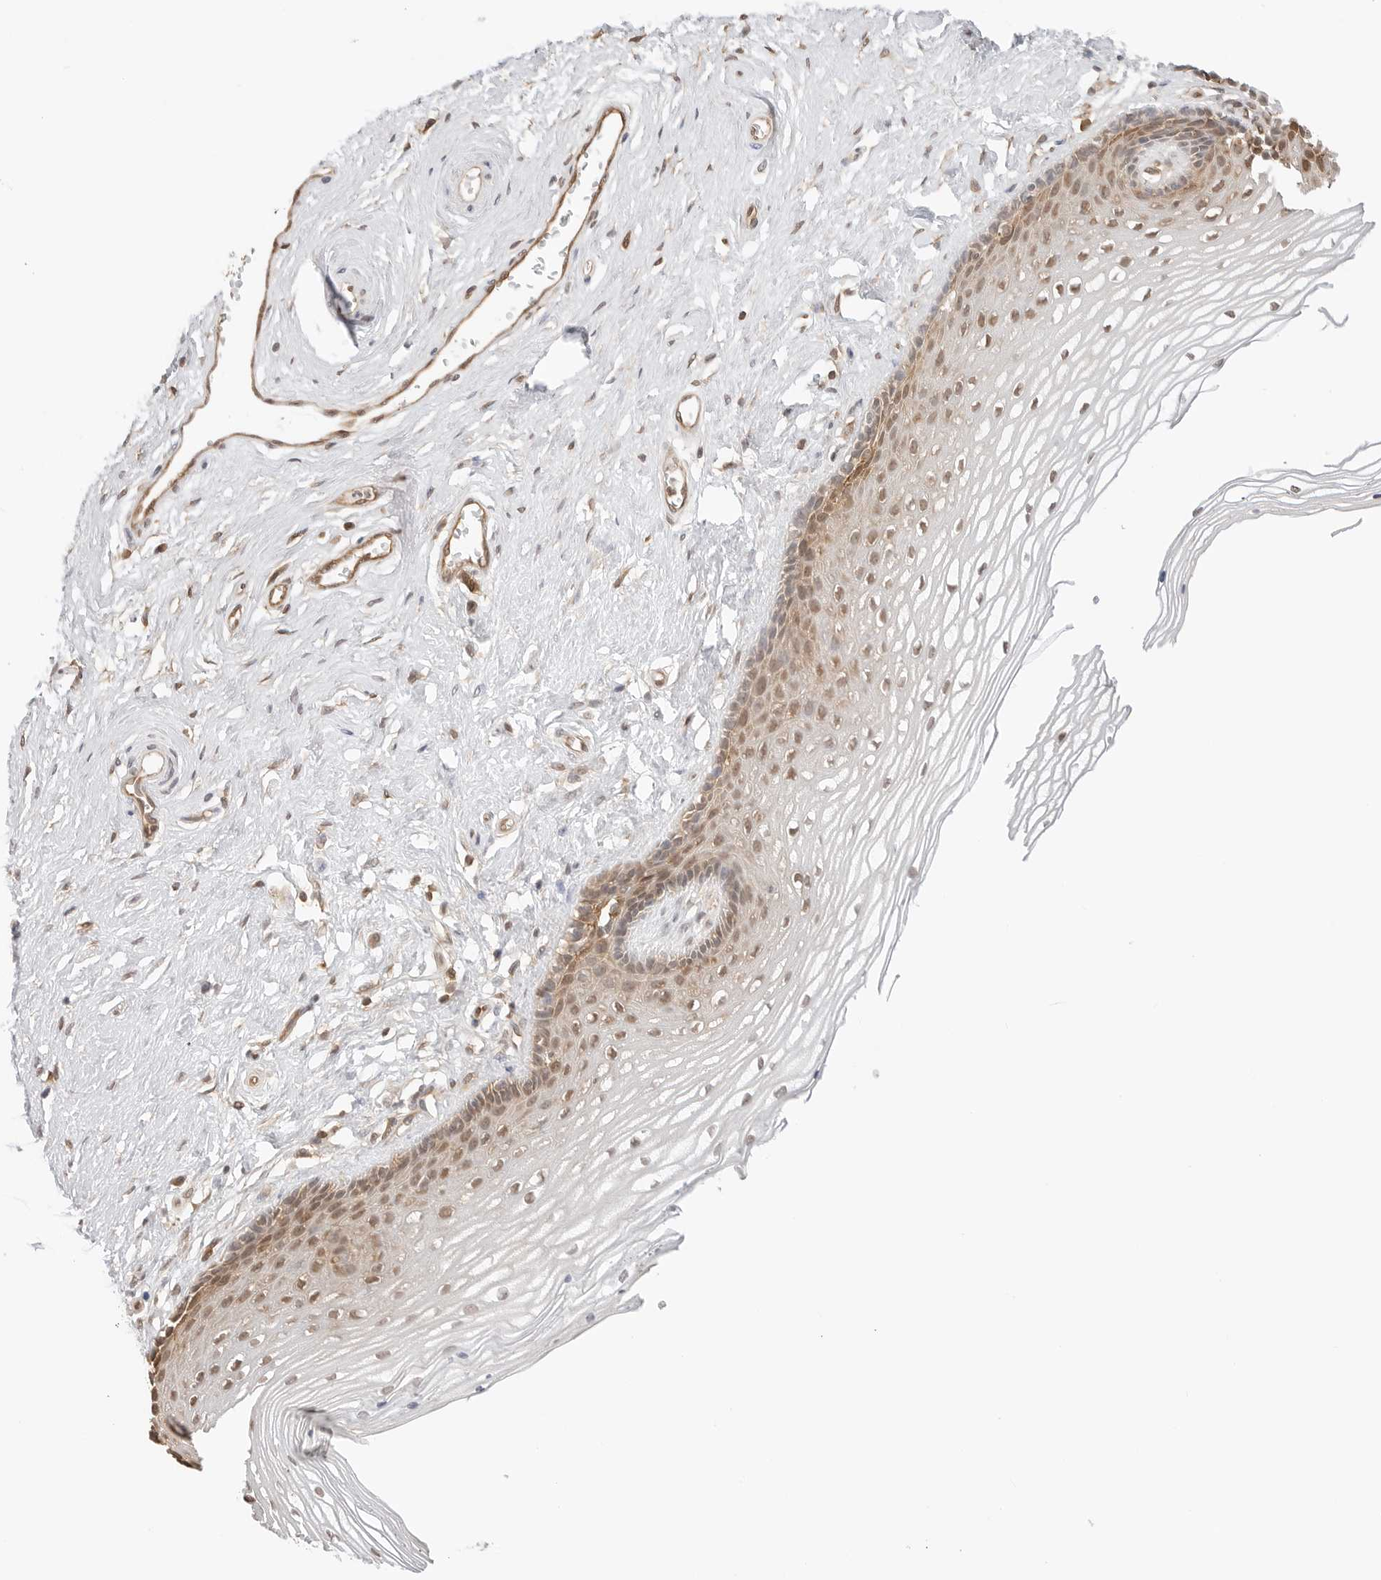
{"staining": {"intensity": "moderate", "quantity": "25%-75%", "location": "cytoplasmic/membranous,nuclear"}, "tissue": "vagina", "cell_type": "Squamous epithelial cells", "image_type": "normal", "snomed": [{"axis": "morphology", "description": "Normal tissue, NOS"}, {"axis": "topography", "description": "Vagina"}], "caption": "This is a micrograph of immunohistochemistry staining of benign vagina, which shows moderate positivity in the cytoplasmic/membranous,nuclear of squamous epithelial cells.", "gene": "NUDC", "patient": {"sex": "female", "age": 46}}